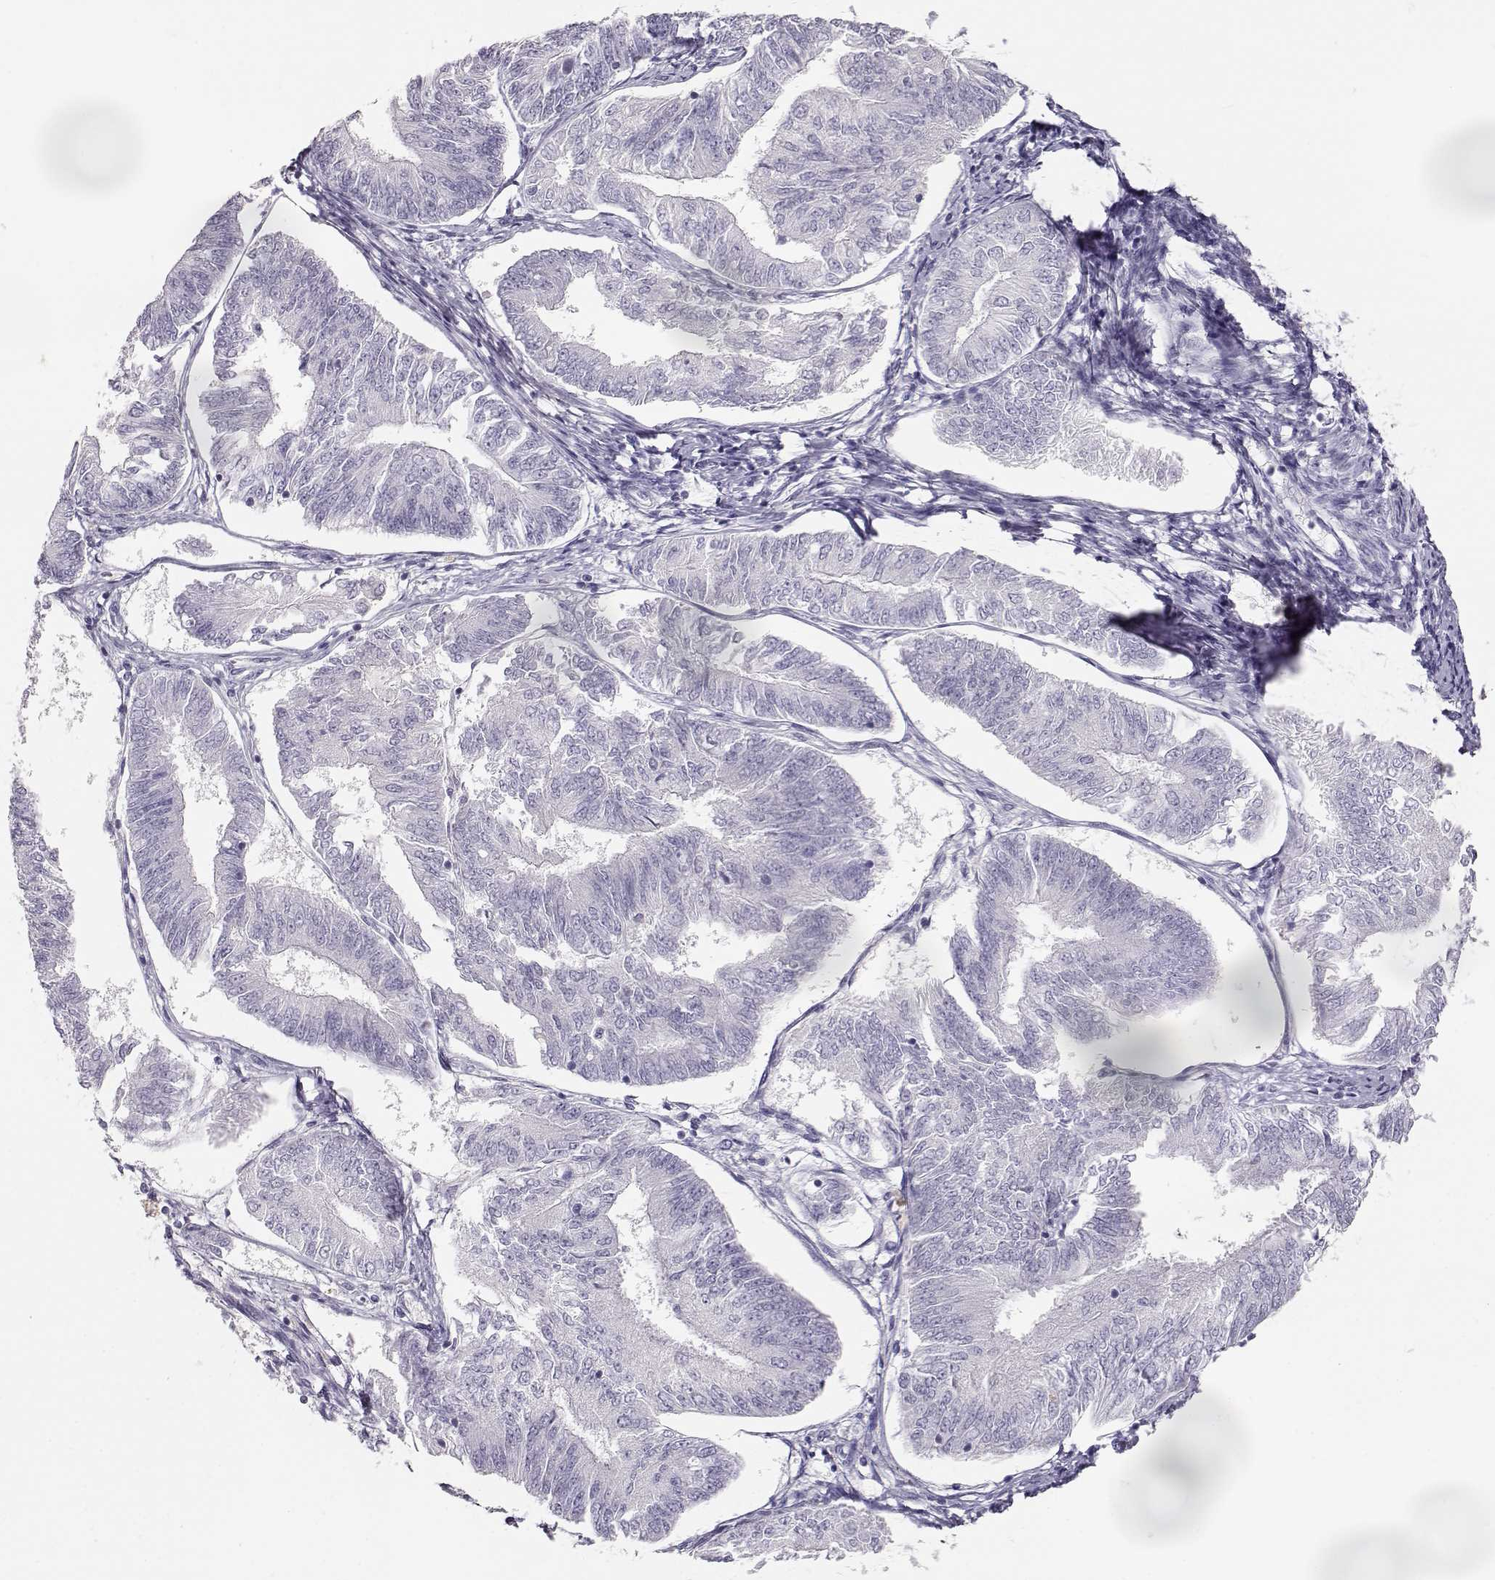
{"staining": {"intensity": "negative", "quantity": "none", "location": "none"}, "tissue": "endometrial cancer", "cell_type": "Tumor cells", "image_type": "cancer", "snomed": [{"axis": "morphology", "description": "Adenocarcinoma, NOS"}, {"axis": "topography", "description": "Endometrium"}], "caption": "Photomicrograph shows no protein staining in tumor cells of endometrial adenocarcinoma tissue. (DAB IHC with hematoxylin counter stain).", "gene": "LEPR", "patient": {"sex": "female", "age": 58}}